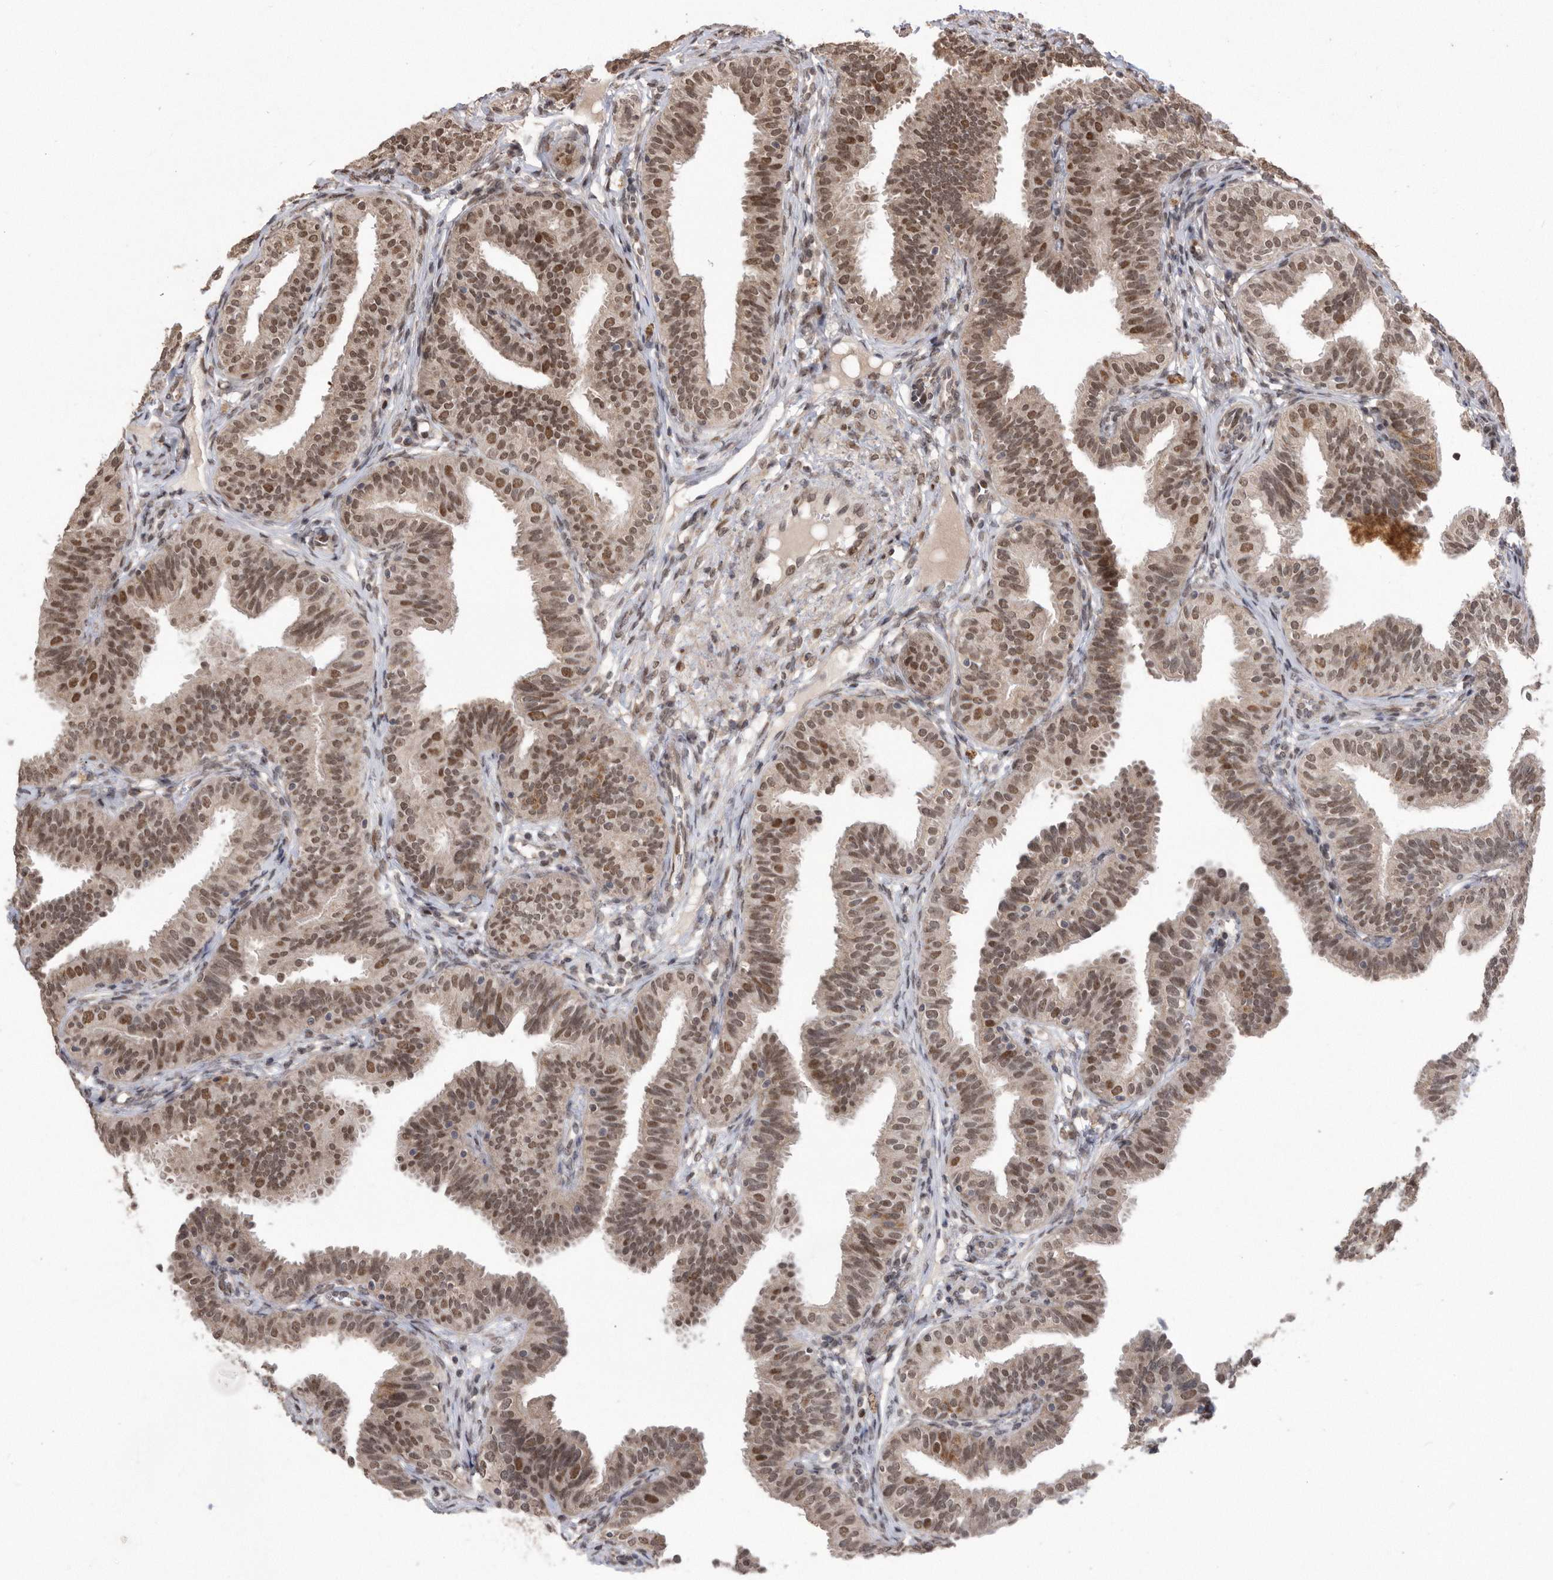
{"staining": {"intensity": "moderate", "quantity": ">75%", "location": "nuclear"}, "tissue": "fallopian tube", "cell_type": "Glandular cells", "image_type": "normal", "snomed": [{"axis": "morphology", "description": "Normal tissue, NOS"}, {"axis": "topography", "description": "Fallopian tube"}], "caption": "A medium amount of moderate nuclear staining is appreciated in approximately >75% of glandular cells in unremarkable fallopian tube.", "gene": "TDRD3", "patient": {"sex": "female", "age": 35}}